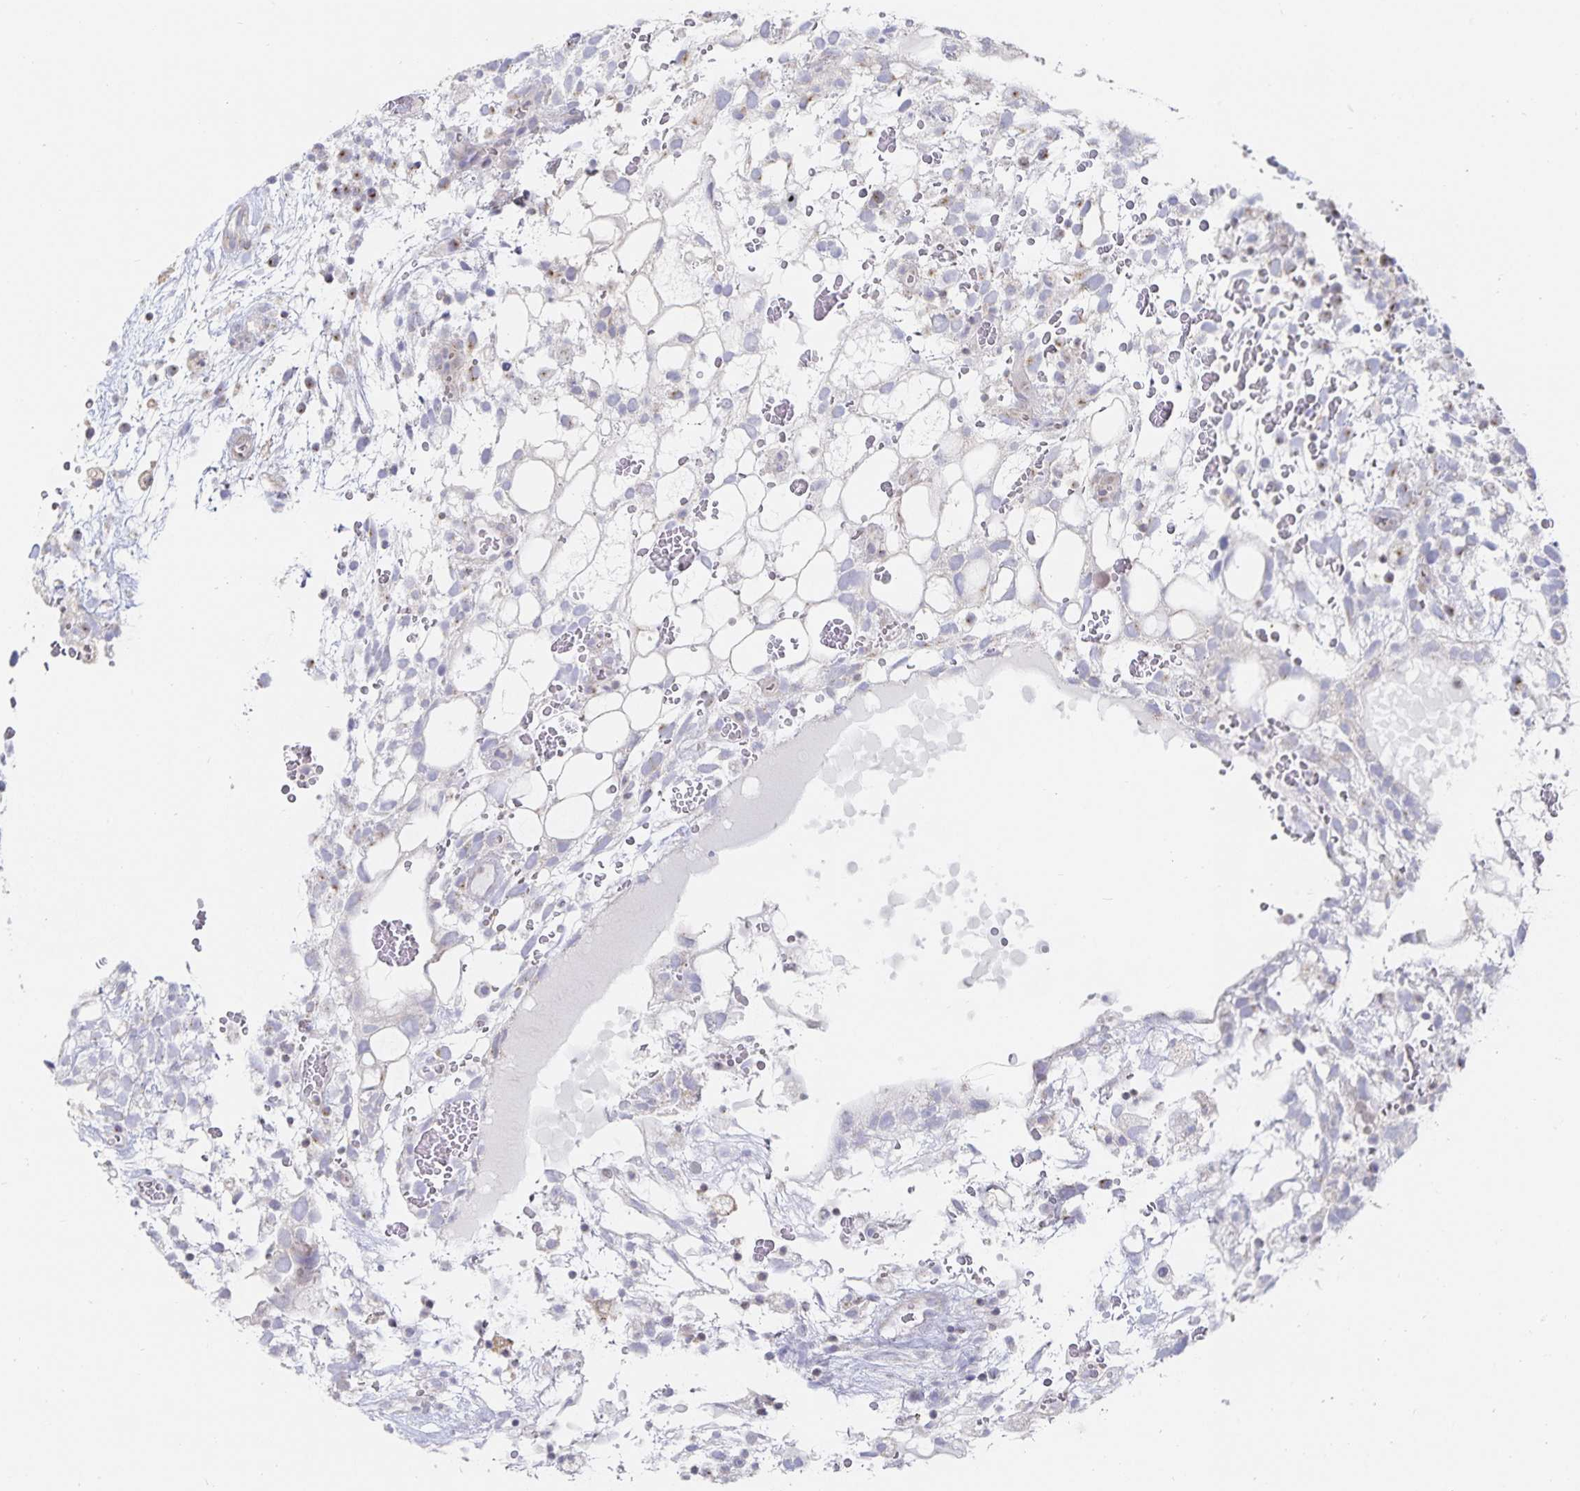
{"staining": {"intensity": "negative", "quantity": "none", "location": "none"}, "tissue": "testis cancer", "cell_type": "Tumor cells", "image_type": "cancer", "snomed": [{"axis": "morphology", "description": "Normal tissue, NOS"}, {"axis": "morphology", "description": "Carcinoma, Embryonal, NOS"}, {"axis": "topography", "description": "Testis"}], "caption": "Tumor cells show no significant expression in embryonal carcinoma (testis).", "gene": "SFTPA1", "patient": {"sex": "male", "age": 32}}